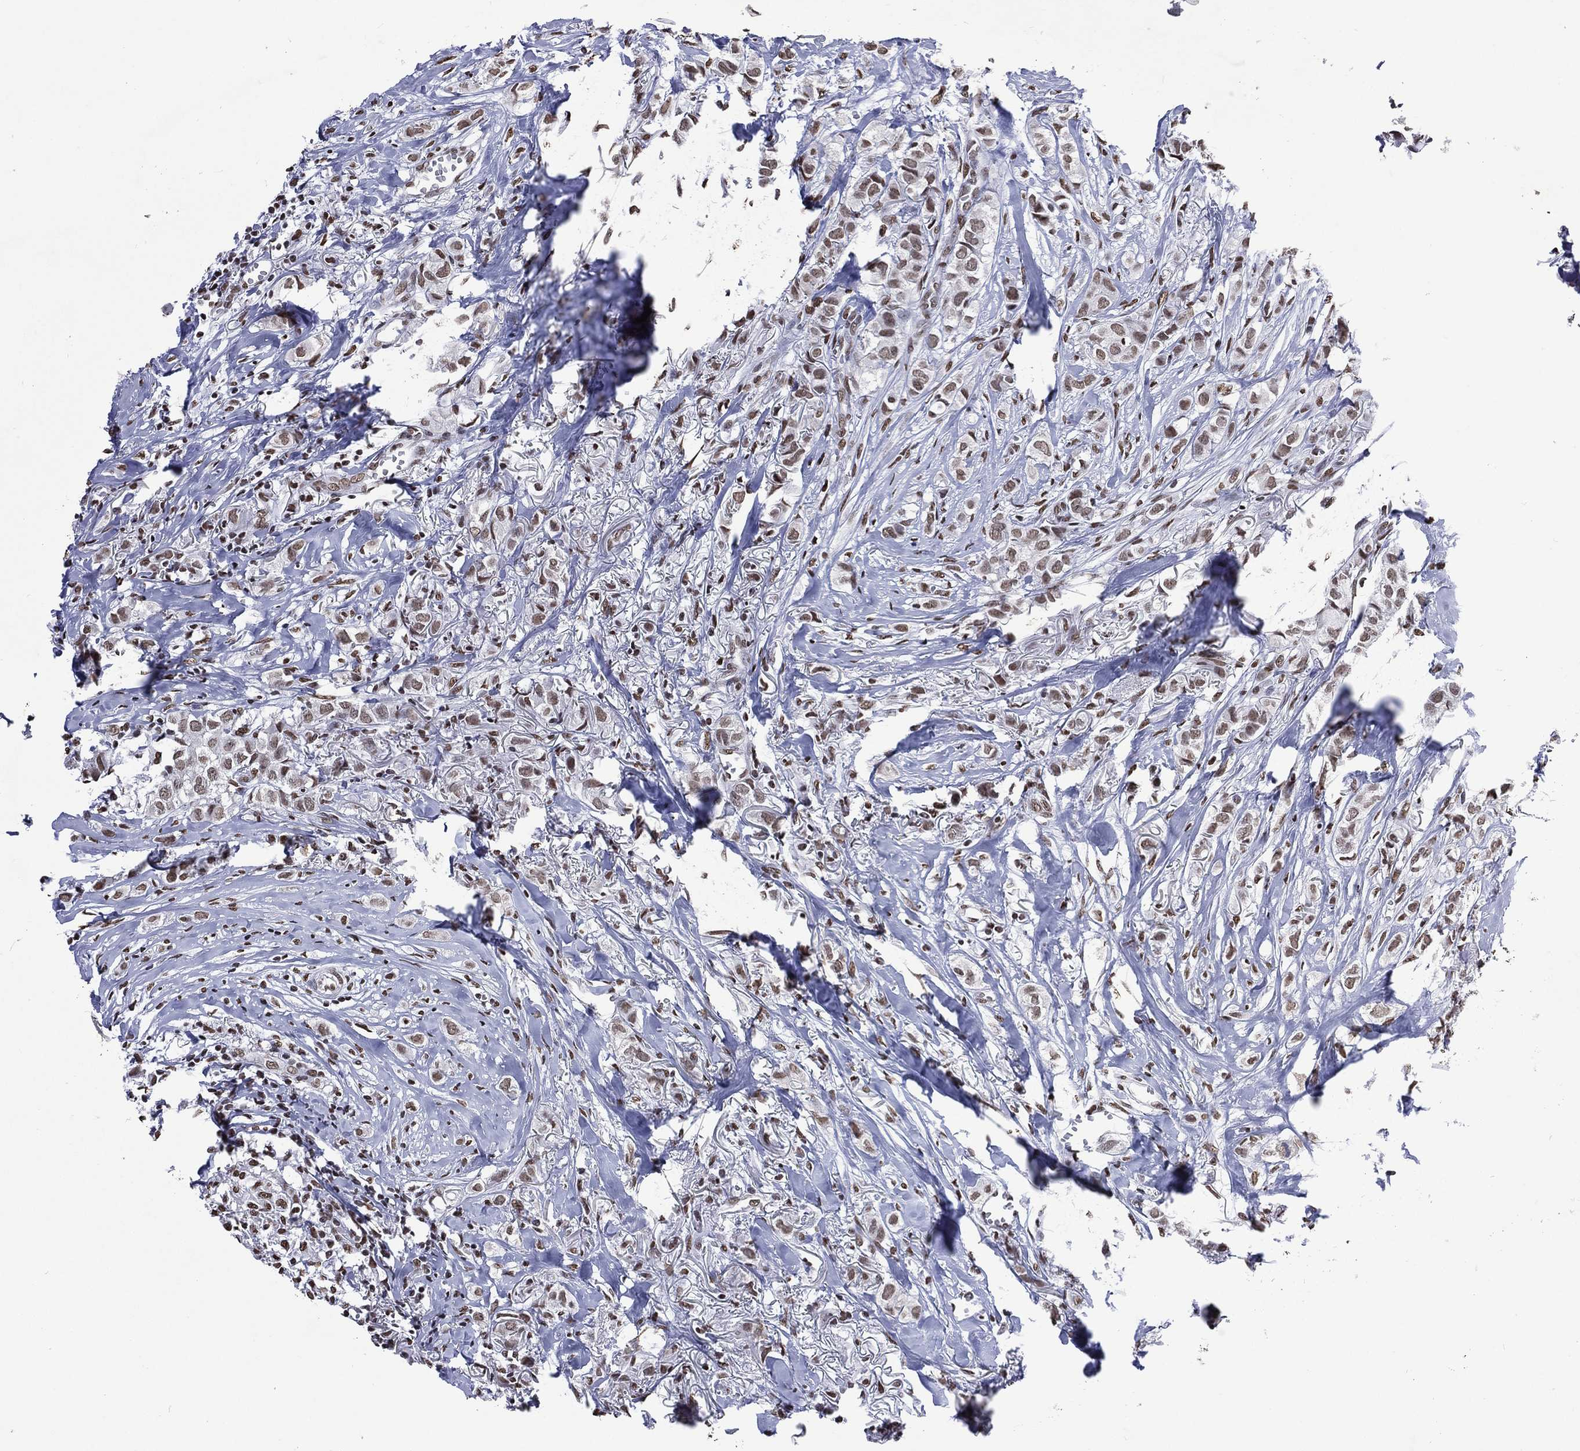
{"staining": {"intensity": "weak", "quantity": "25%-75%", "location": "nuclear"}, "tissue": "breast cancer", "cell_type": "Tumor cells", "image_type": "cancer", "snomed": [{"axis": "morphology", "description": "Duct carcinoma"}, {"axis": "topography", "description": "Breast"}], "caption": "Immunohistochemistry (DAB (3,3'-diaminobenzidine)) staining of breast cancer reveals weak nuclear protein positivity in about 25%-75% of tumor cells. The staining was performed using DAB (3,3'-diaminobenzidine), with brown indicating positive protein expression. Nuclei are stained blue with hematoxylin.", "gene": "RETREG2", "patient": {"sex": "female", "age": 85}}